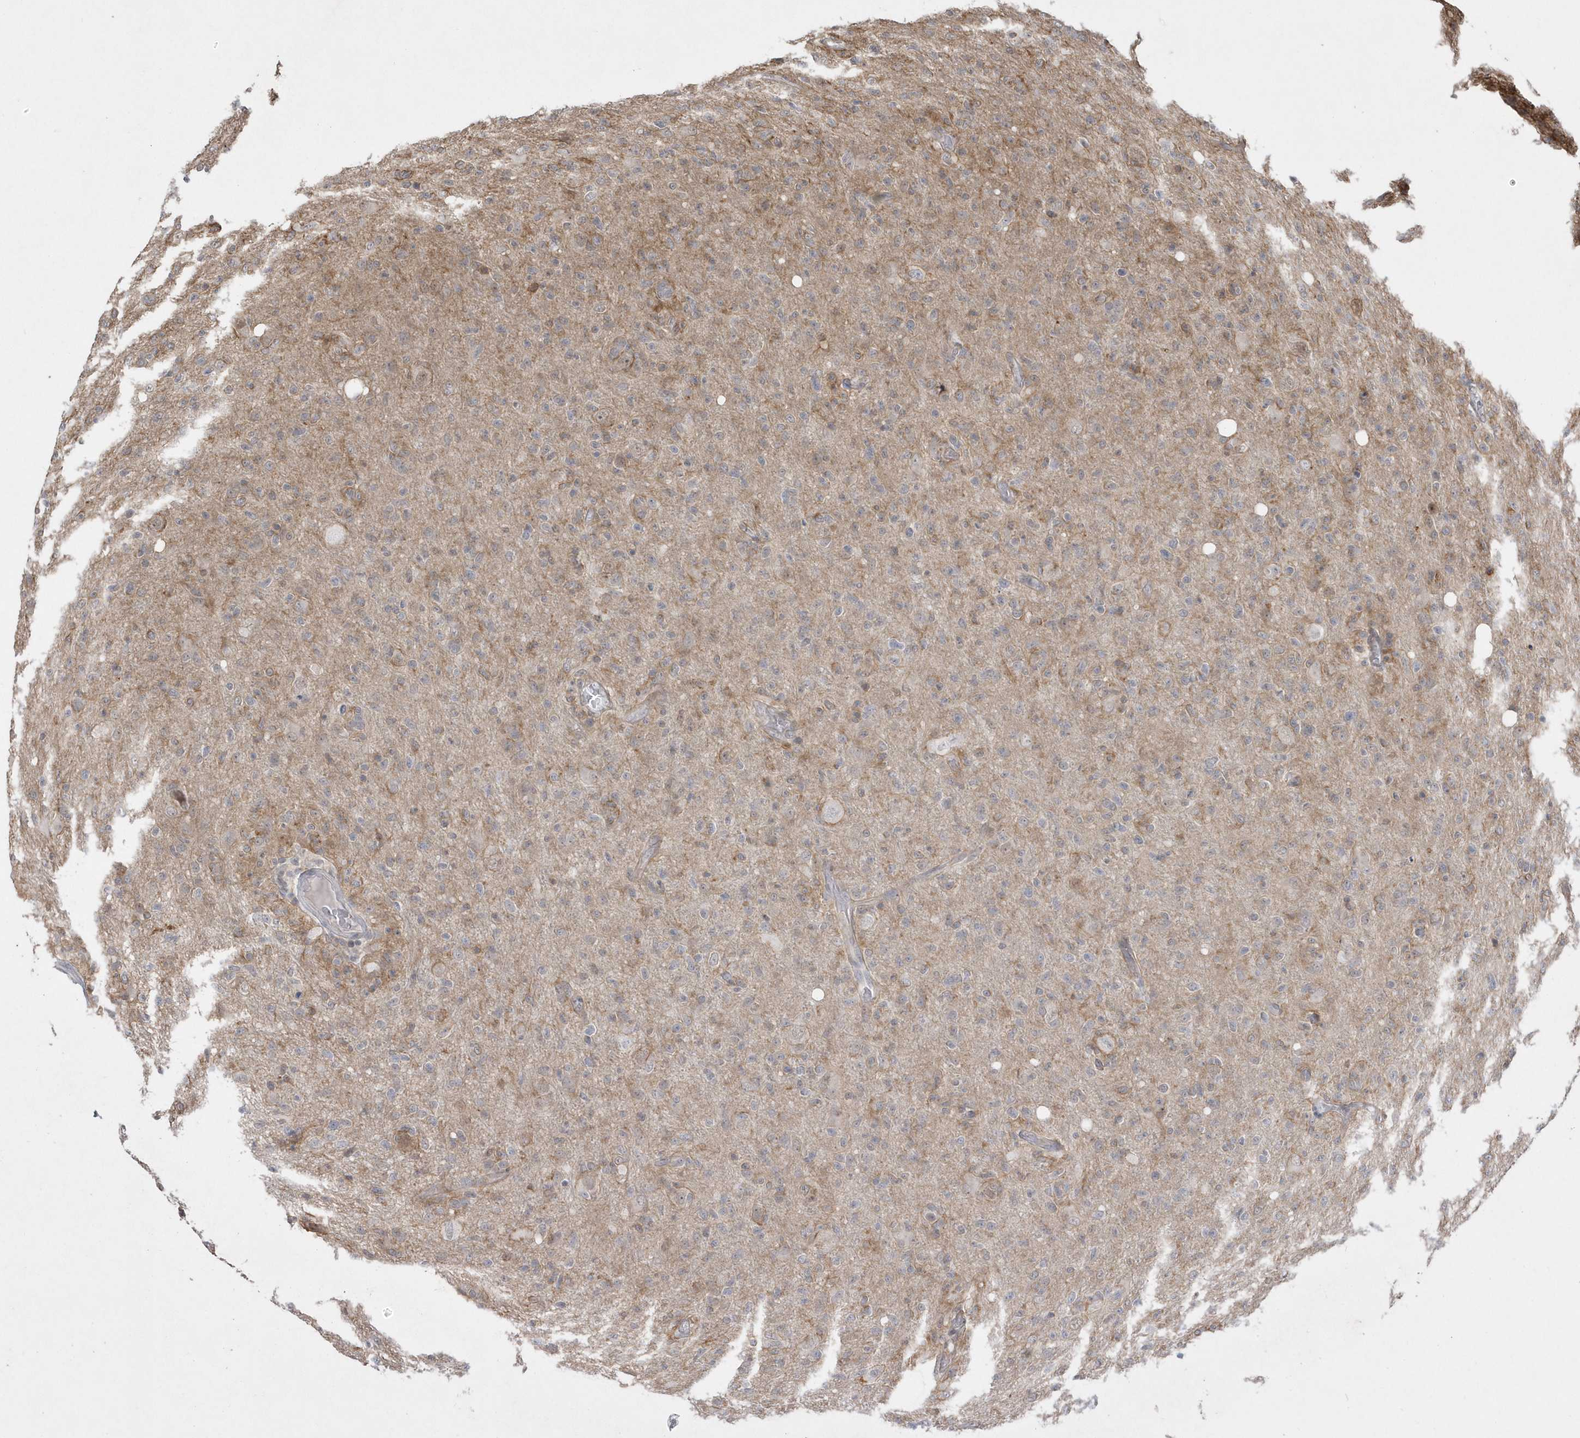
{"staining": {"intensity": "weak", "quantity": "<25%", "location": "cytoplasmic/membranous"}, "tissue": "glioma", "cell_type": "Tumor cells", "image_type": "cancer", "snomed": [{"axis": "morphology", "description": "Glioma, malignant, High grade"}, {"axis": "topography", "description": "Brain"}], "caption": "The image displays no significant staining in tumor cells of glioma.", "gene": "CRIP3", "patient": {"sex": "female", "age": 57}}